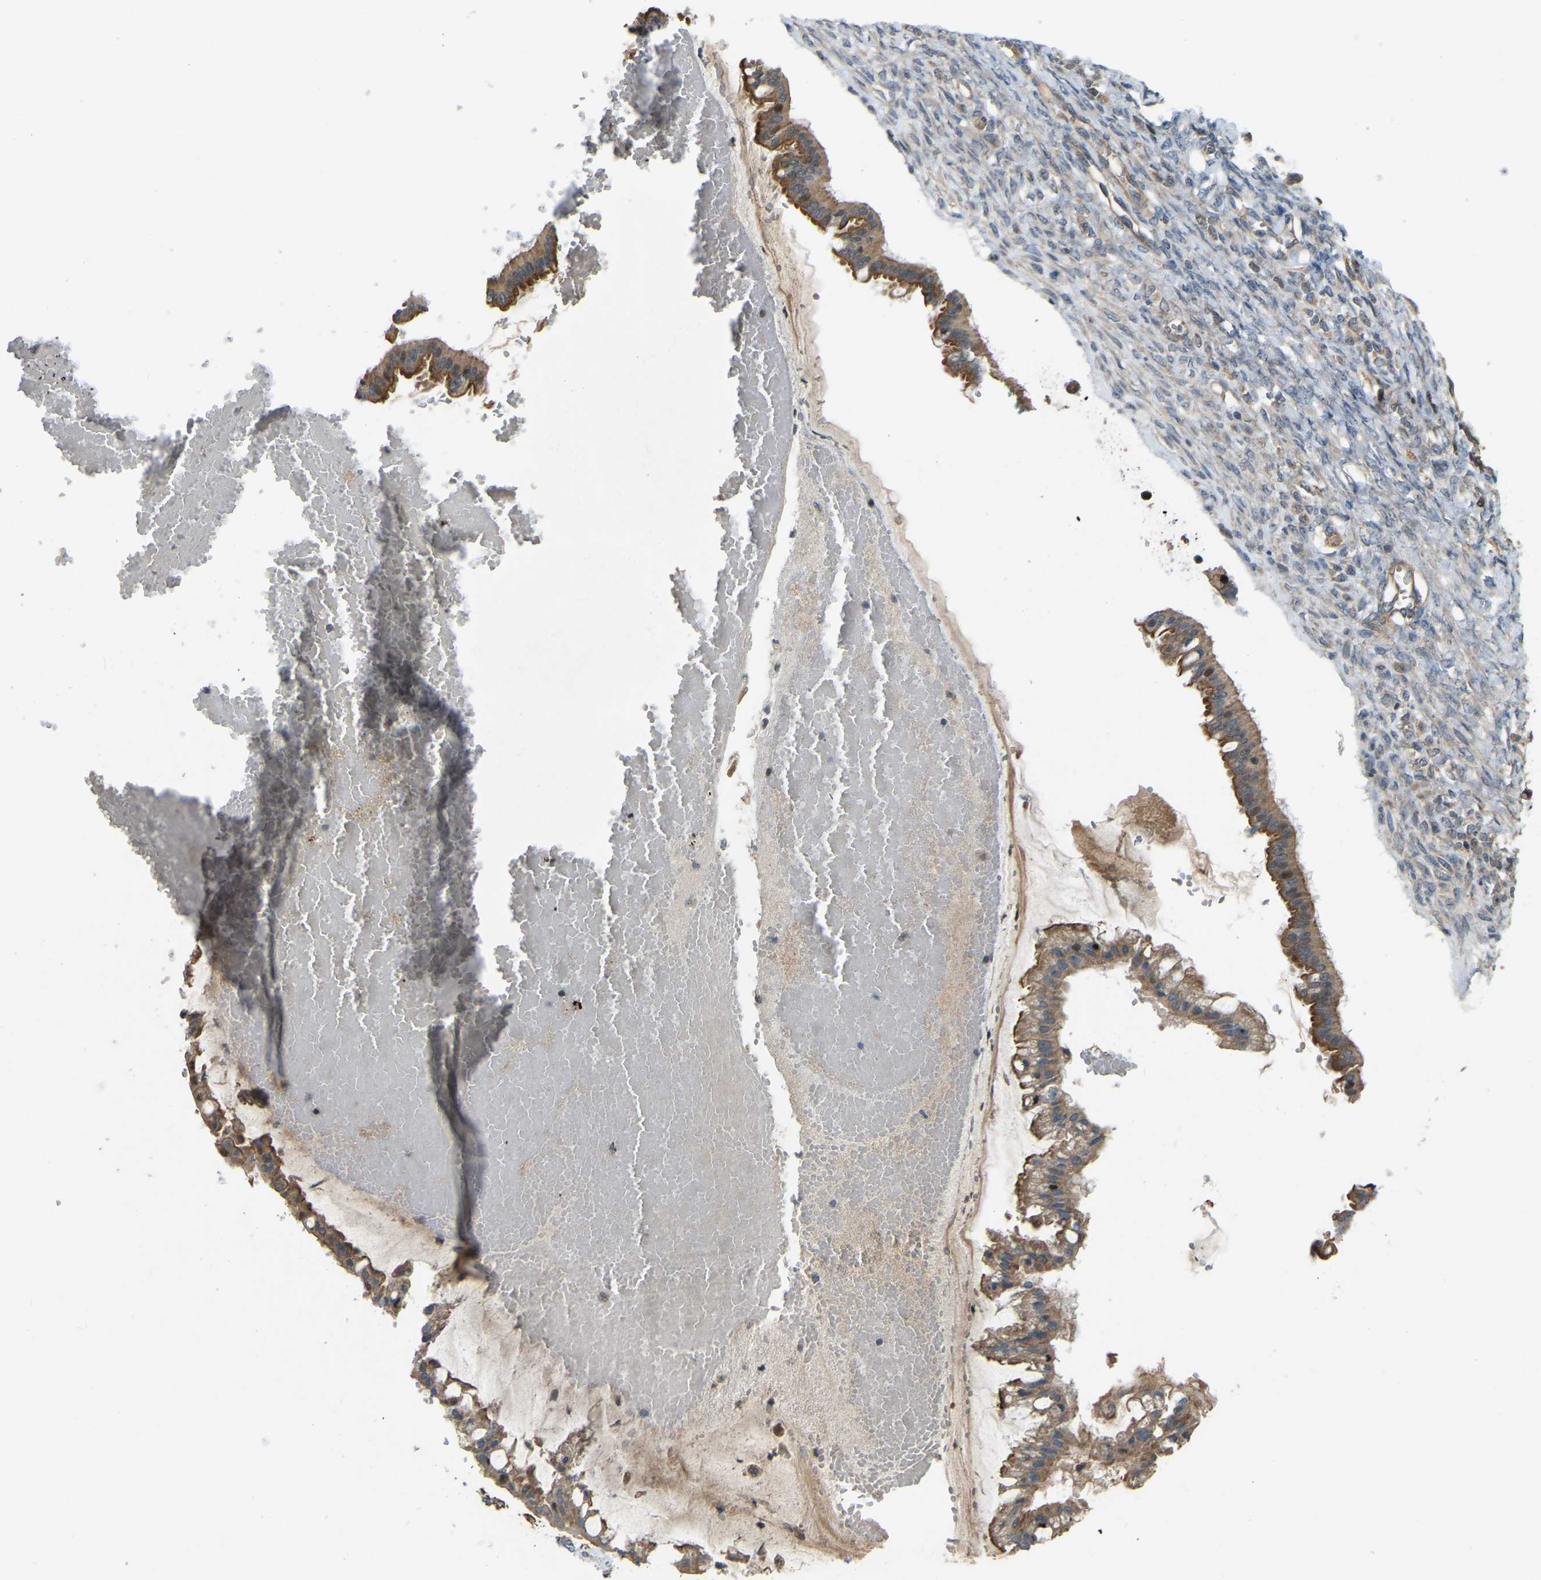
{"staining": {"intensity": "moderate", "quantity": ">75%", "location": "cytoplasmic/membranous"}, "tissue": "ovarian cancer", "cell_type": "Tumor cells", "image_type": "cancer", "snomed": [{"axis": "morphology", "description": "Cystadenocarcinoma, mucinous, NOS"}, {"axis": "topography", "description": "Ovary"}], "caption": "DAB immunohistochemical staining of human ovarian cancer displays moderate cytoplasmic/membranous protein positivity in about >75% of tumor cells.", "gene": "C21orf91", "patient": {"sex": "female", "age": 73}}